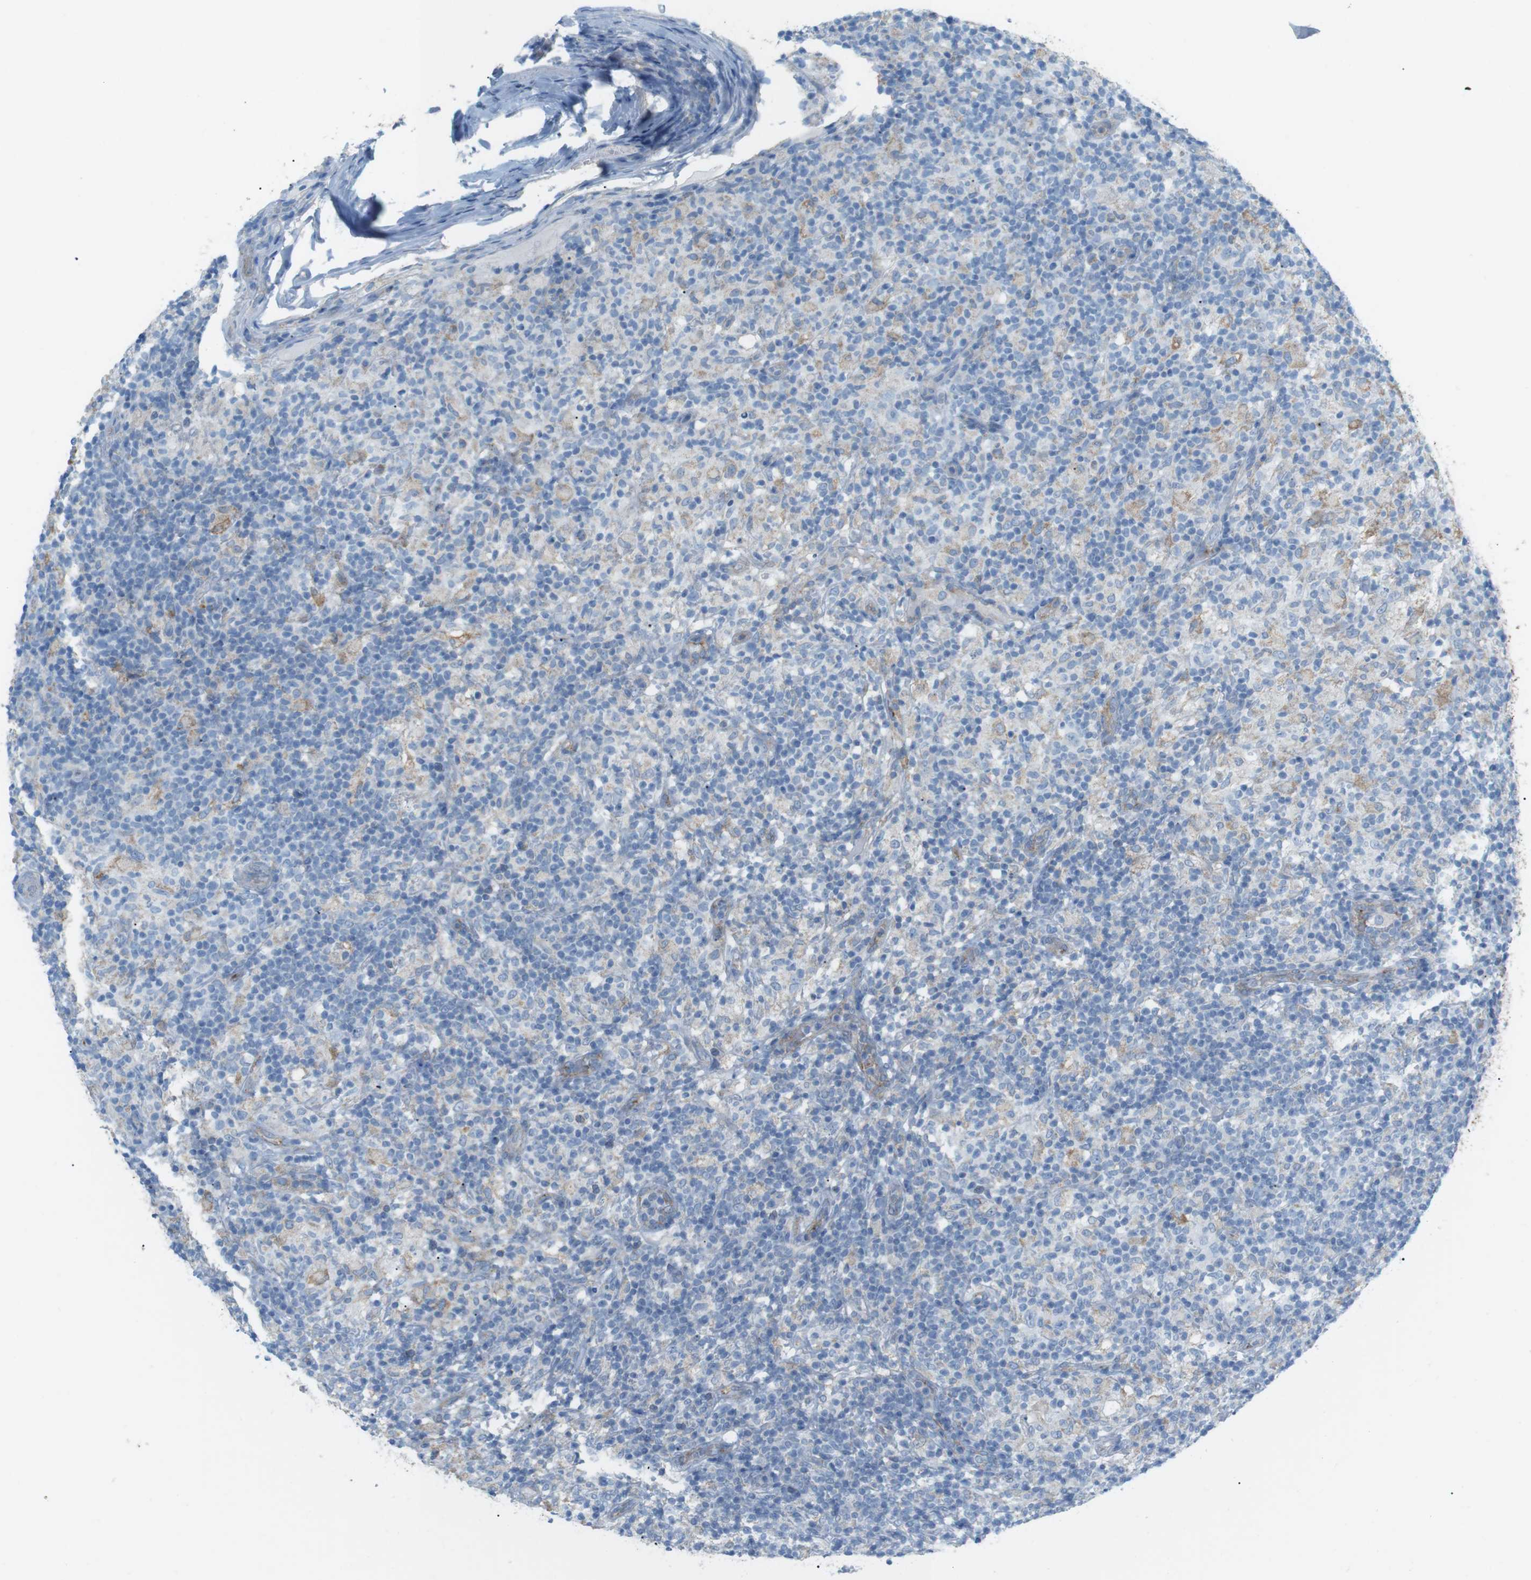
{"staining": {"intensity": "weak", "quantity": "<25%", "location": "cytoplasmic/membranous"}, "tissue": "lymphoma", "cell_type": "Tumor cells", "image_type": "cancer", "snomed": [{"axis": "morphology", "description": "Hodgkin's disease, NOS"}, {"axis": "topography", "description": "Lymph node"}], "caption": "The micrograph demonstrates no significant expression in tumor cells of Hodgkin's disease.", "gene": "VAMP1", "patient": {"sex": "male", "age": 70}}